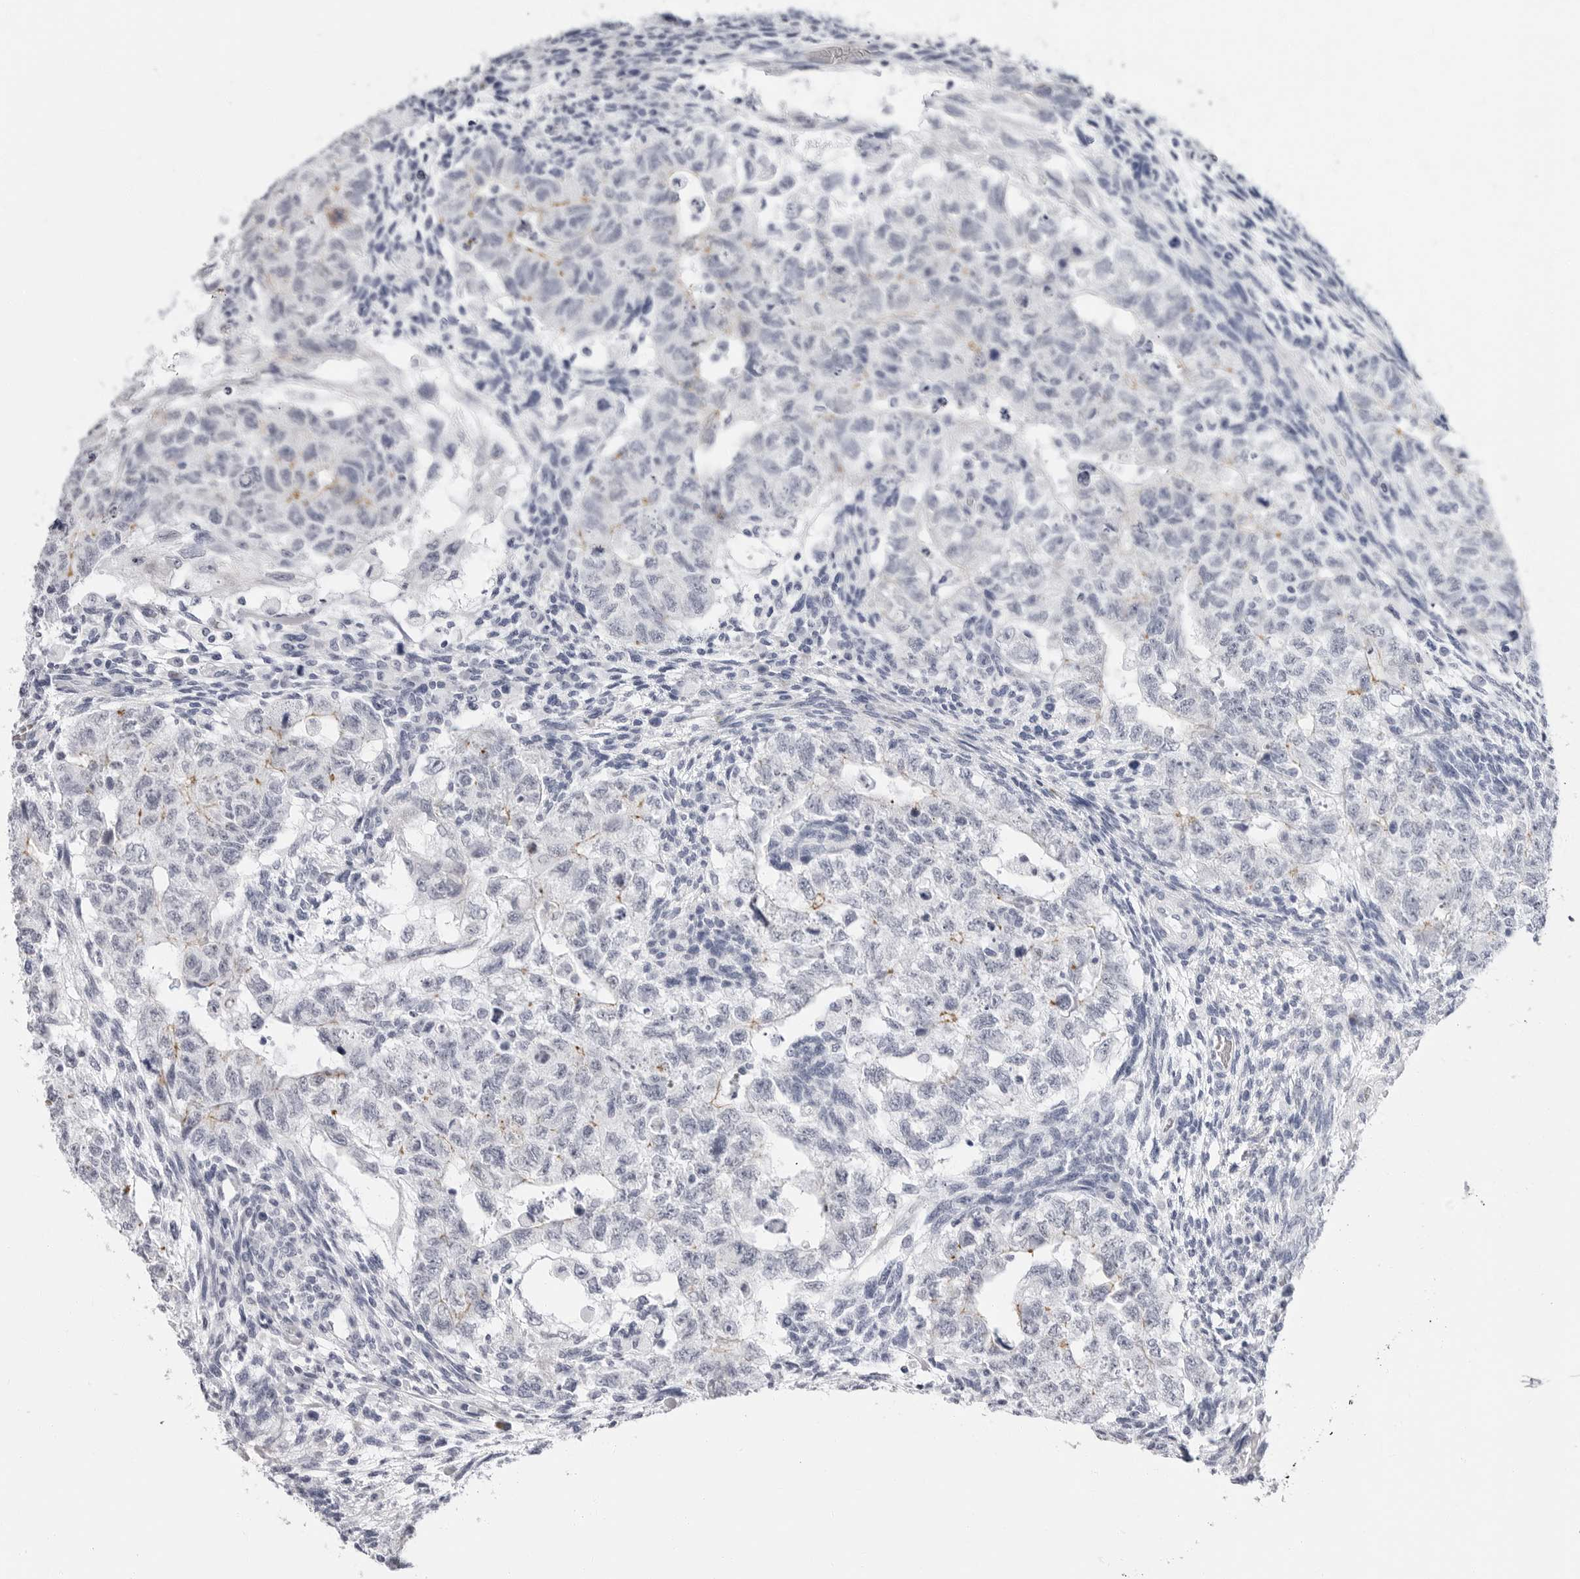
{"staining": {"intensity": "negative", "quantity": "none", "location": "none"}, "tissue": "testis cancer", "cell_type": "Tumor cells", "image_type": "cancer", "snomed": [{"axis": "morphology", "description": "Normal tissue, NOS"}, {"axis": "morphology", "description": "Carcinoma, Embryonal, NOS"}, {"axis": "topography", "description": "Testis"}], "caption": "High power microscopy micrograph of an IHC photomicrograph of testis cancer, revealing no significant expression in tumor cells. (Brightfield microscopy of DAB (3,3'-diaminobenzidine) immunohistochemistry at high magnification).", "gene": "ERICH3", "patient": {"sex": "male", "age": 36}}